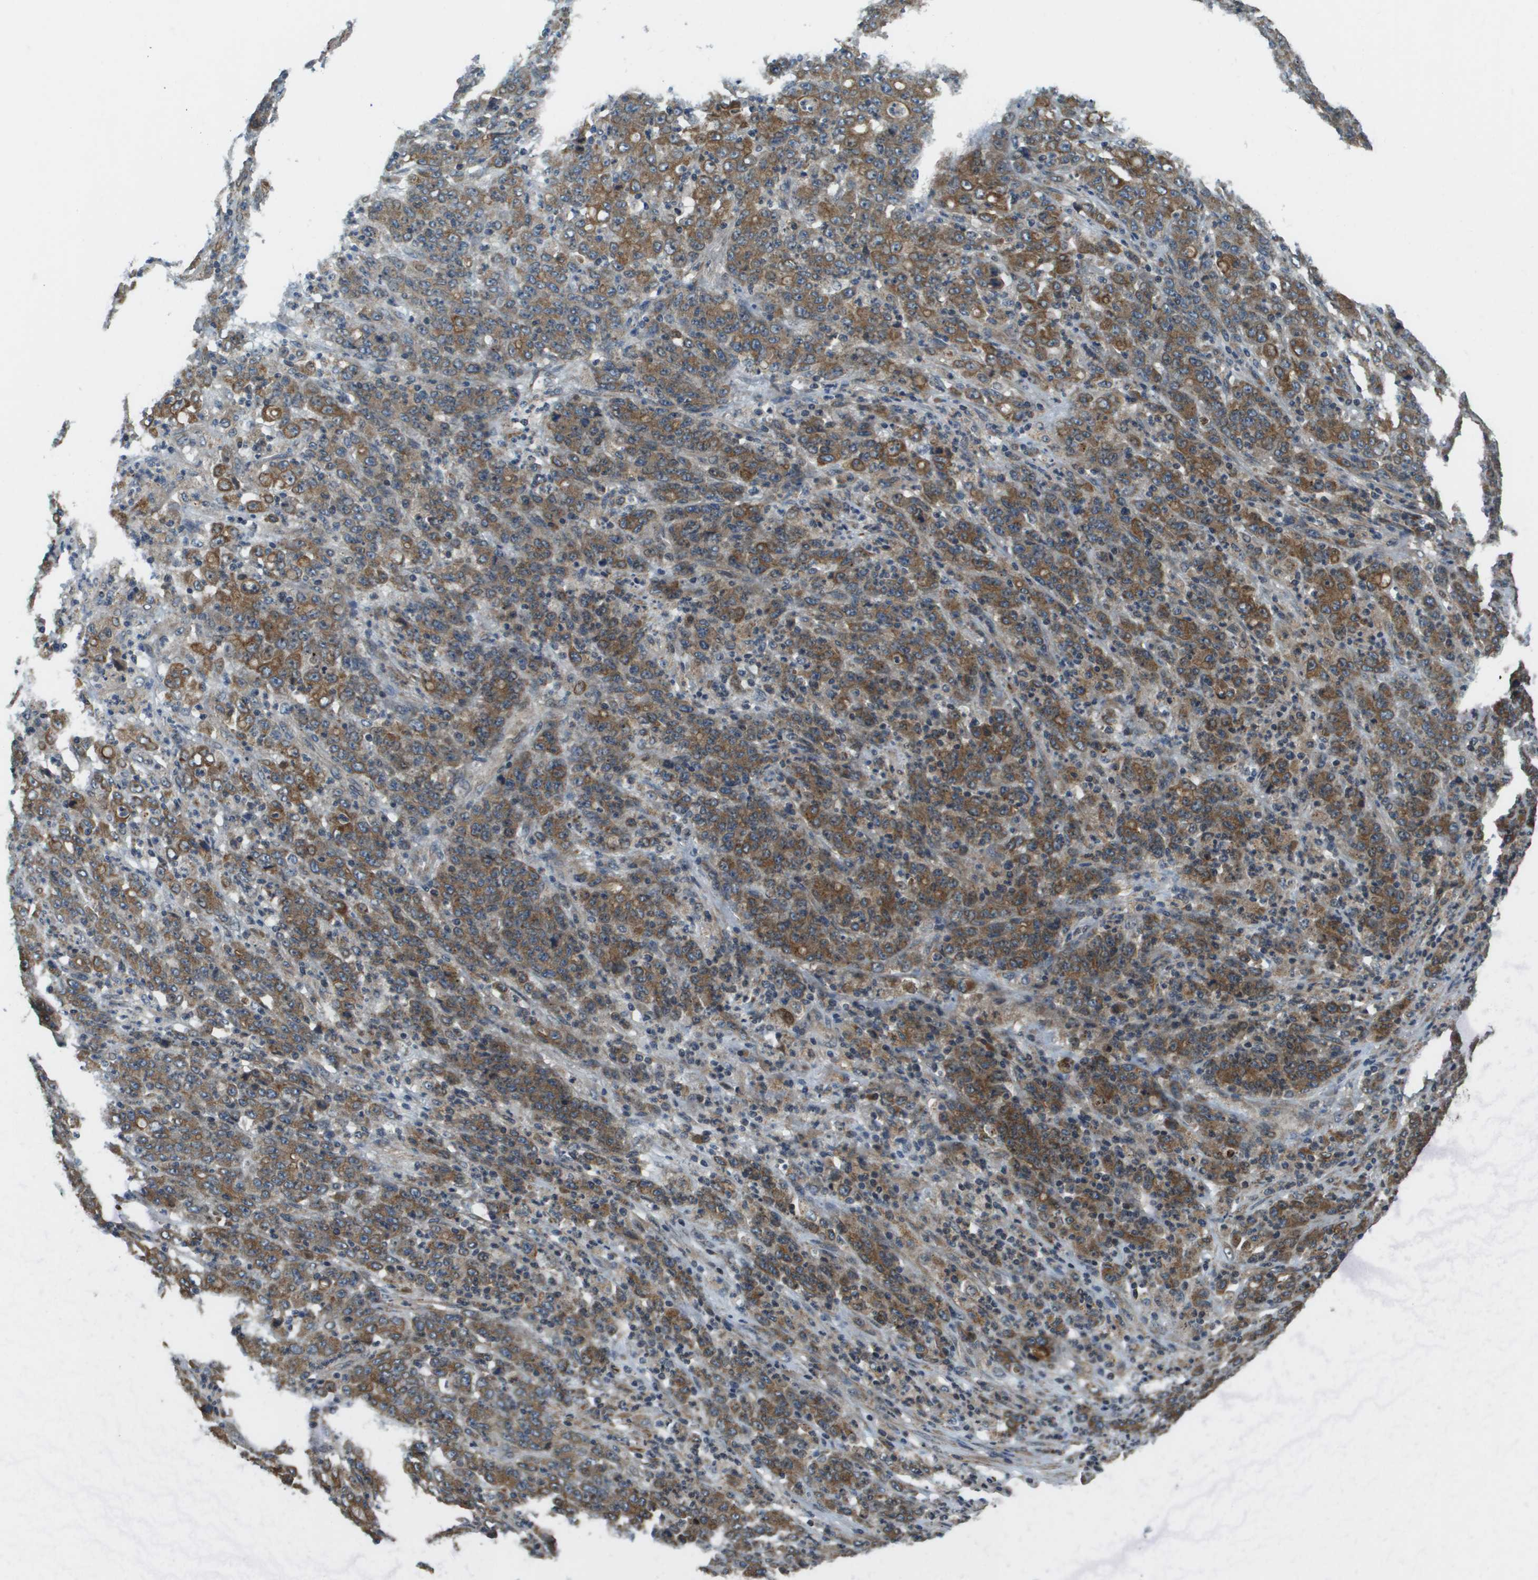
{"staining": {"intensity": "moderate", "quantity": ">75%", "location": "cytoplasmic/membranous"}, "tissue": "stomach cancer", "cell_type": "Tumor cells", "image_type": "cancer", "snomed": [{"axis": "morphology", "description": "Adenocarcinoma, NOS"}, {"axis": "topography", "description": "Stomach, lower"}], "caption": "Human stomach adenocarcinoma stained for a protein (brown) displays moderate cytoplasmic/membranous positive staining in about >75% of tumor cells.", "gene": "CDKN2C", "patient": {"sex": "female", "age": 71}}